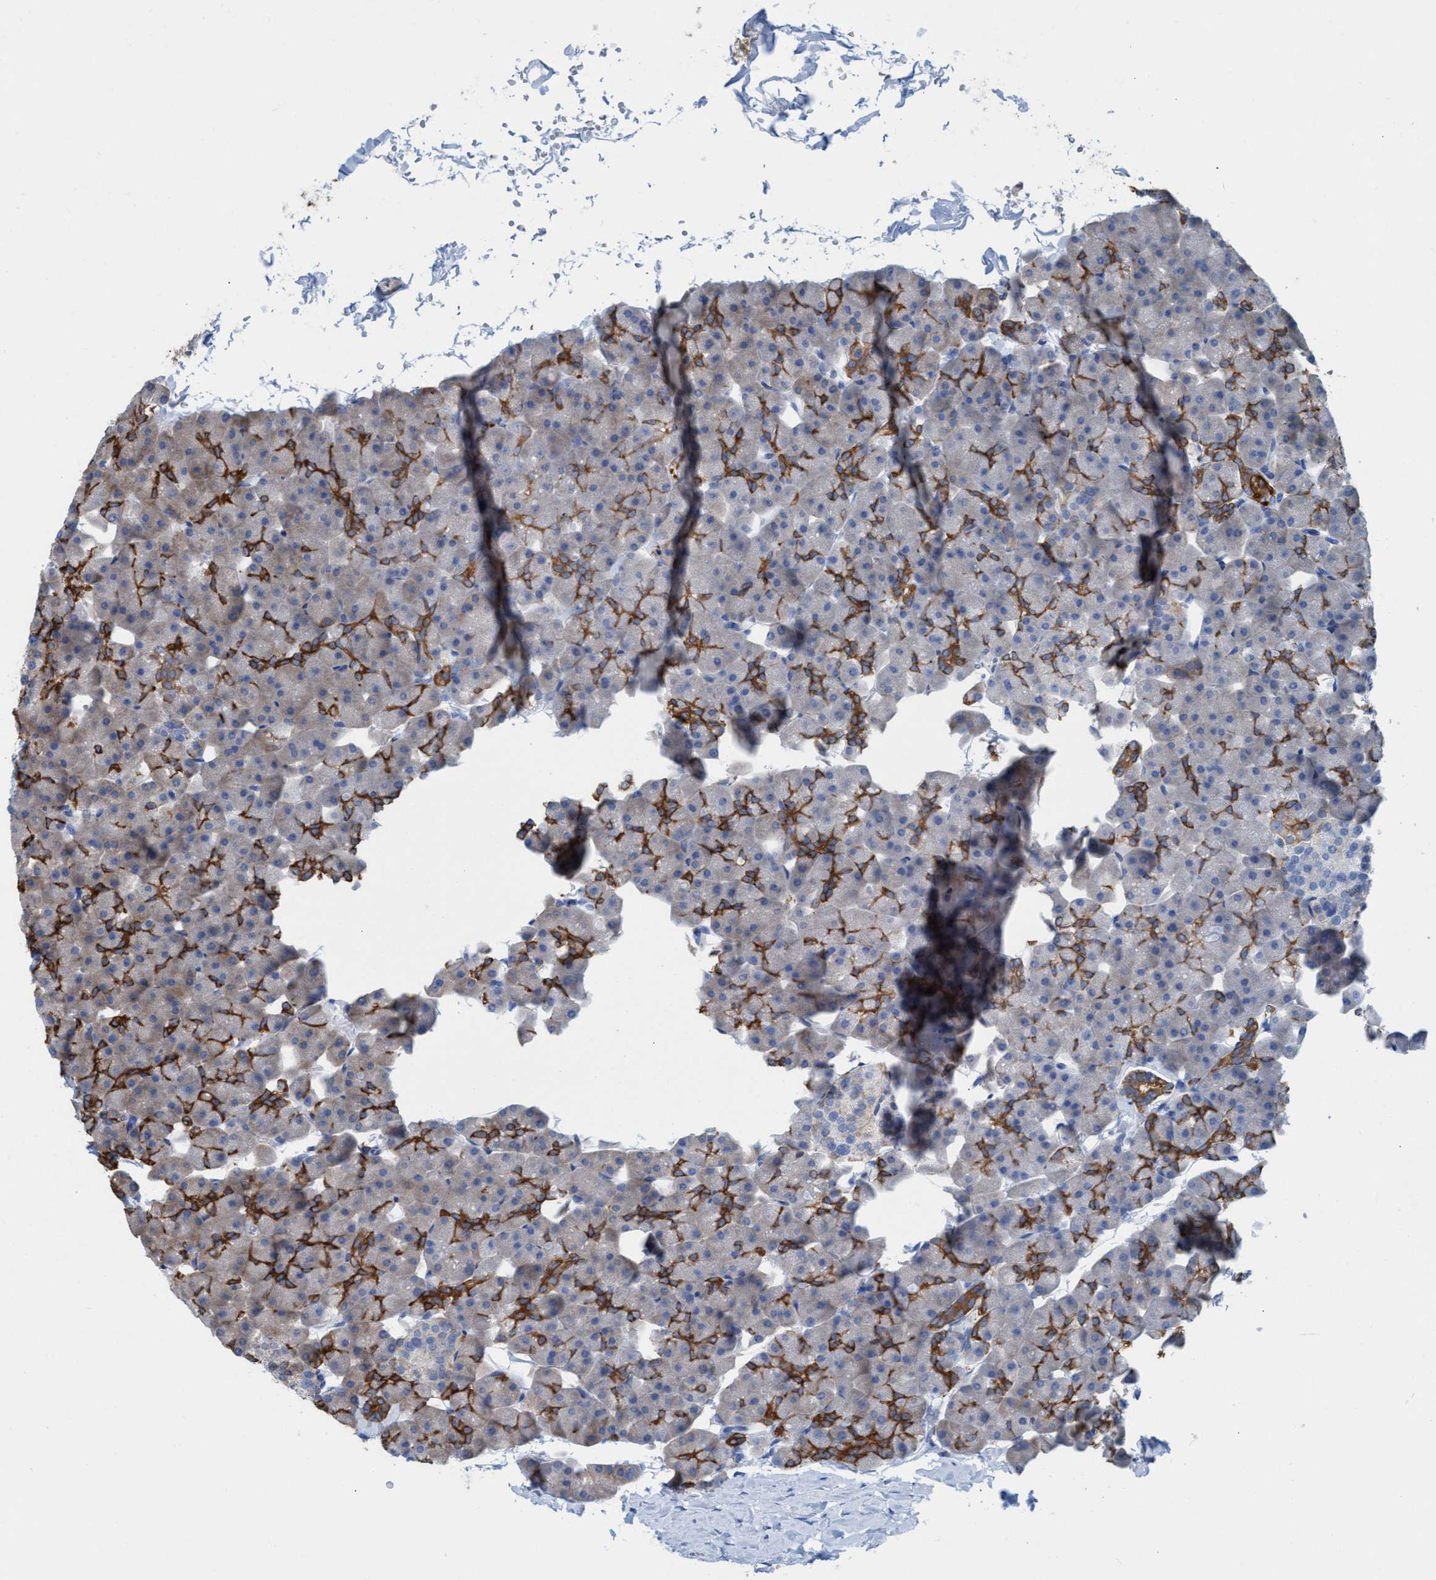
{"staining": {"intensity": "moderate", "quantity": "25%-75%", "location": "cytoplasmic/membranous"}, "tissue": "pancreas", "cell_type": "Exocrine glandular cells", "image_type": "normal", "snomed": [{"axis": "morphology", "description": "Normal tissue, NOS"}, {"axis": "topography", "description": "Pancreas"}], "caption": "This is an image of IHC staining of benign pancreas, which shows moderate staining in the cytoplasmic/membranous of exocrine glandular cells.", "gene": "EZR", "patient": {"sex": "male", "age": 35}}